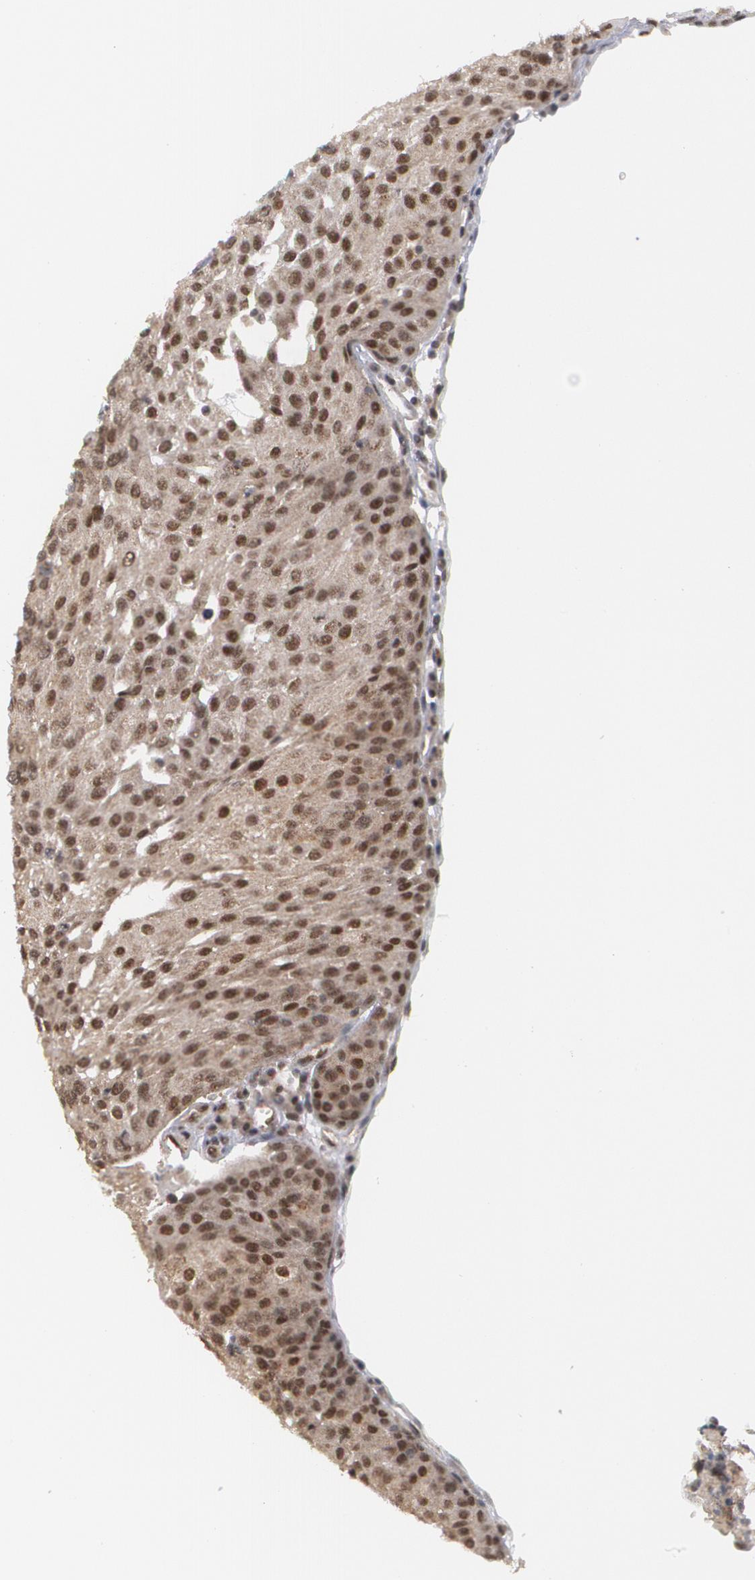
{"staining": {"intensity": "weak", "quantity": ">75%", "location": "nuclear"}, "tissue": "urothelial cancer", "cell_type": "Tumor cells", "image_type": "cancer", "snomed": [{"axis": "morphology", "description": "Urothelial carcinoma, High grade"}, {"axis": "topography", "description": "Urinary bladder"}], "caption": "A brown stain shows weak nuclear positivity of a protein in urothelial carcinoma (high-grade) tumor cells.", "gene": "INTS6", "patient": {"sex": "female", "age": 85}}